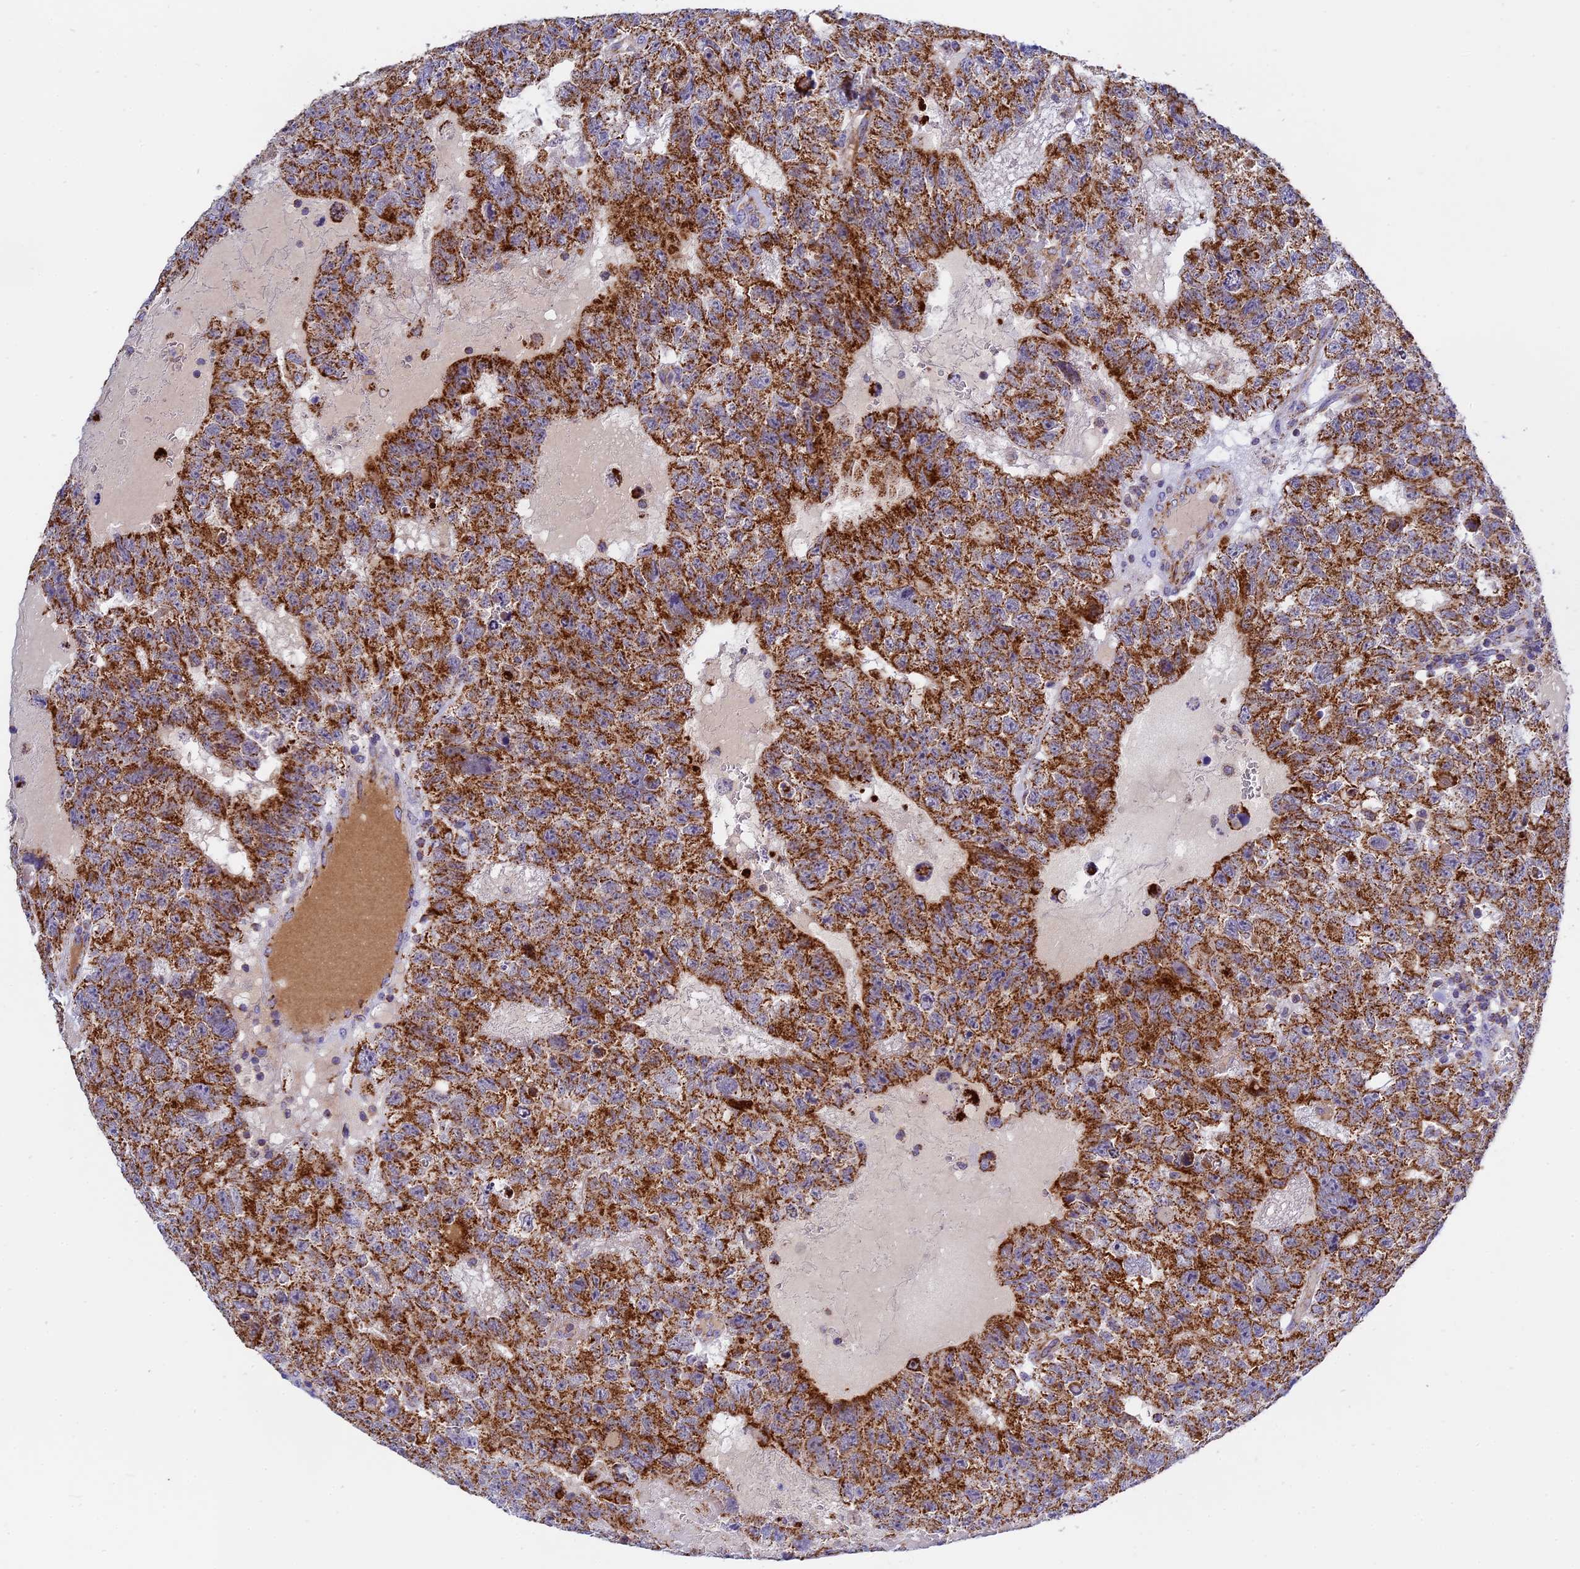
{"staining": {"intensity": "strong", "quantity": ">75%", "location": "cytoplasmic/membranous"}, "tissue": "testis cancer", "cell_type": "Tumor cells", "image_type": "cancer", "snomed": [{"axis": "morphology", "description": "Carcinoma, Embryonal, NOS"}, {"axis": "topography", "description": "Testis"}], "caption": "Protein expression analysis of testis cancer (embryonal carcinoma) demonstrates strong cytoplasmic/membranous expression in approximately >75% of tumor cells. The staining was performed using DAB, with brown indicating positive protein expression. Nuclei are stained blue with hematoxylin.", "gene": "MRPS34", "patient": {"sex": "male", "age": 26}}